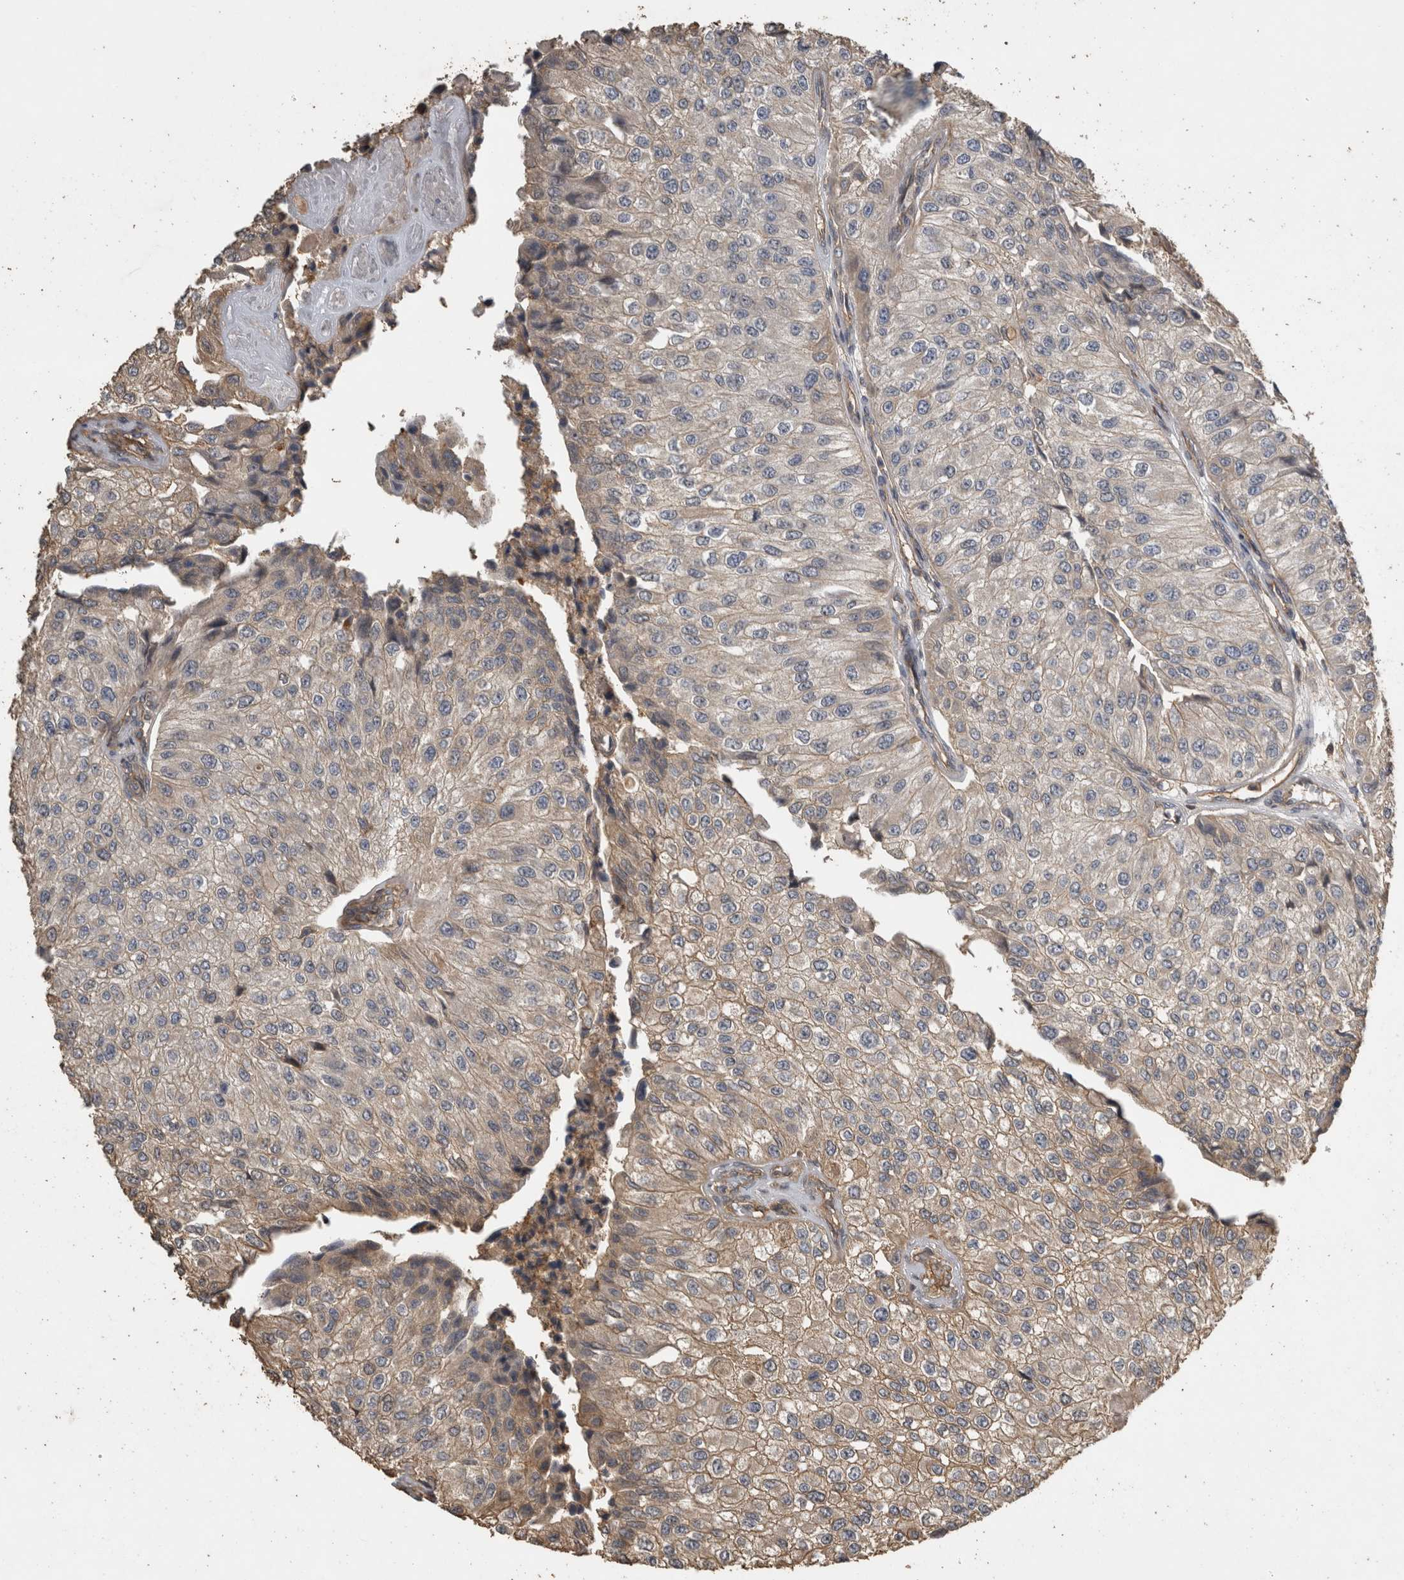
{"staining": {"intensity": "weak", "quantity": "25%-75%", "location": "cytoplasmic/membranous"}, "tissue": "urothelial cancer", "cell_type": "Tumor cells", "image_type": "cancer", "snomed": [{"axis": "morphology", "description": "Urothelial carcinoma, High grade"}, {"axis": "topography", "description": "Kidney"}, {"axis": "topography", "description": "Urinary bladder"}], "caption": "A micrograph showing weak cytoplasmic/membranous positivity in approximately 25%-75% of tumor cells in urothelial carcinoma (high-grade), as visualized by brown immunohistochemical staining.", "gene": "RHPN1", "patient": {"sex": "male", "age": 77}}